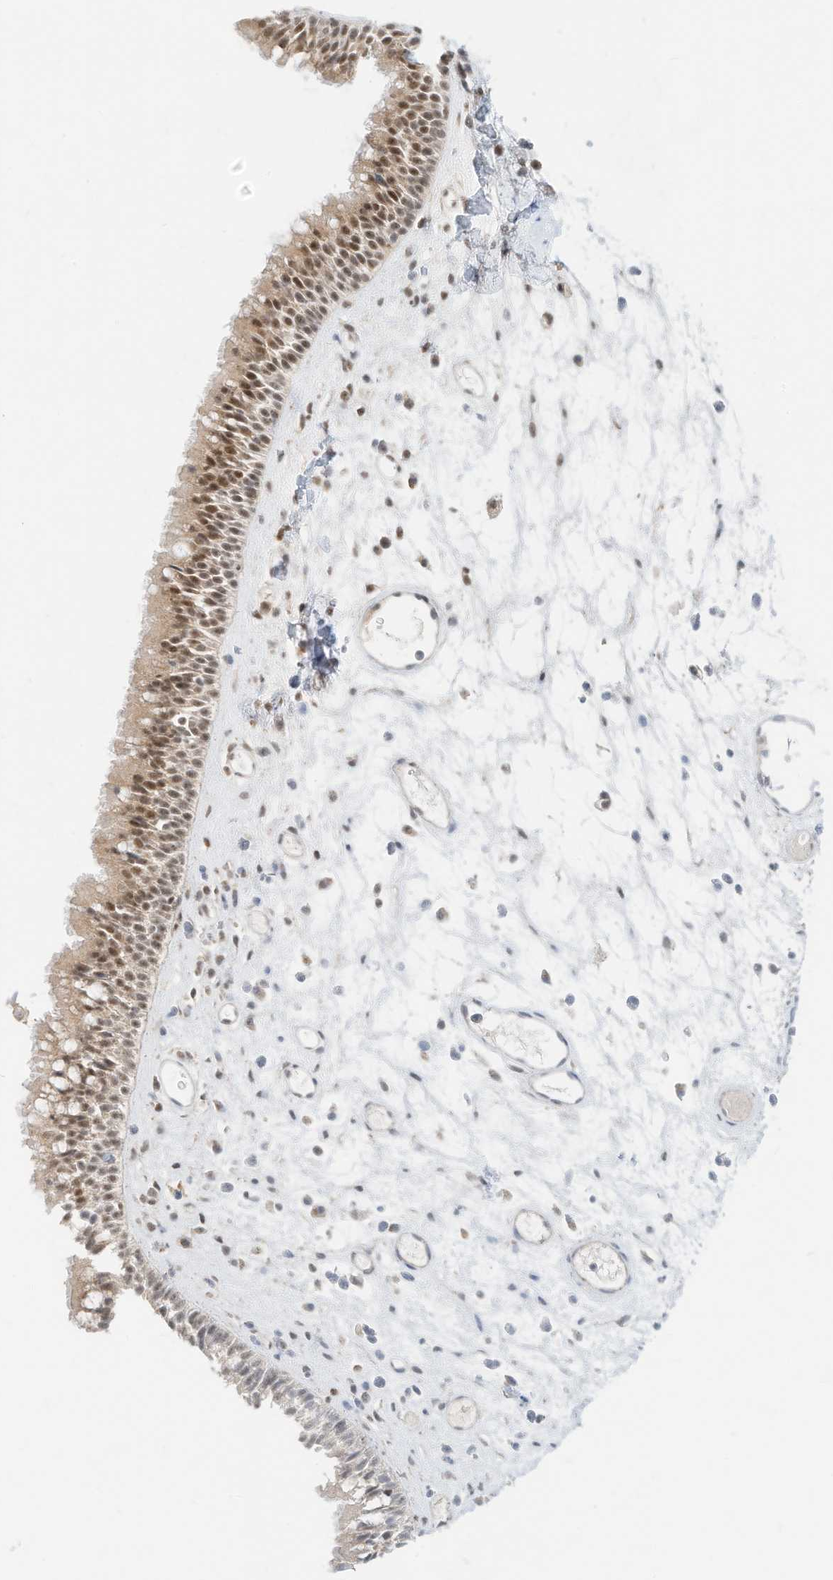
{"staining": {"intensity": "moderate", "quantity": ">75%", "location": "nuclear"}, "tissue": "nasopharynx", "cell_type": "Respiratory epithelial cells", "image_type": "normal", "snomed": [{"axis": "morphology", "description": "Normal tissue, NOS"}, {"axis": "morphology", "description": "Inflammation, NOS"}, {"axis": "morphology", "description": "Malignant melanoma, Metastatic site"}, {"axis": "topography", "description": "Nasopharynx"}], "caption": "An immunohistochemistry (IHC) image of unremarkable tissue is shown. Protein staining in brown highlights moderate nuclear positivity in nasopharynx within respiratory epithelial cells. (DAB (3,3'-diaminobenzidine) = brown stain, brightfield microscopy at high magnification).", "gene": "OGT", "patient": {"sex": "male", "age": 70}}